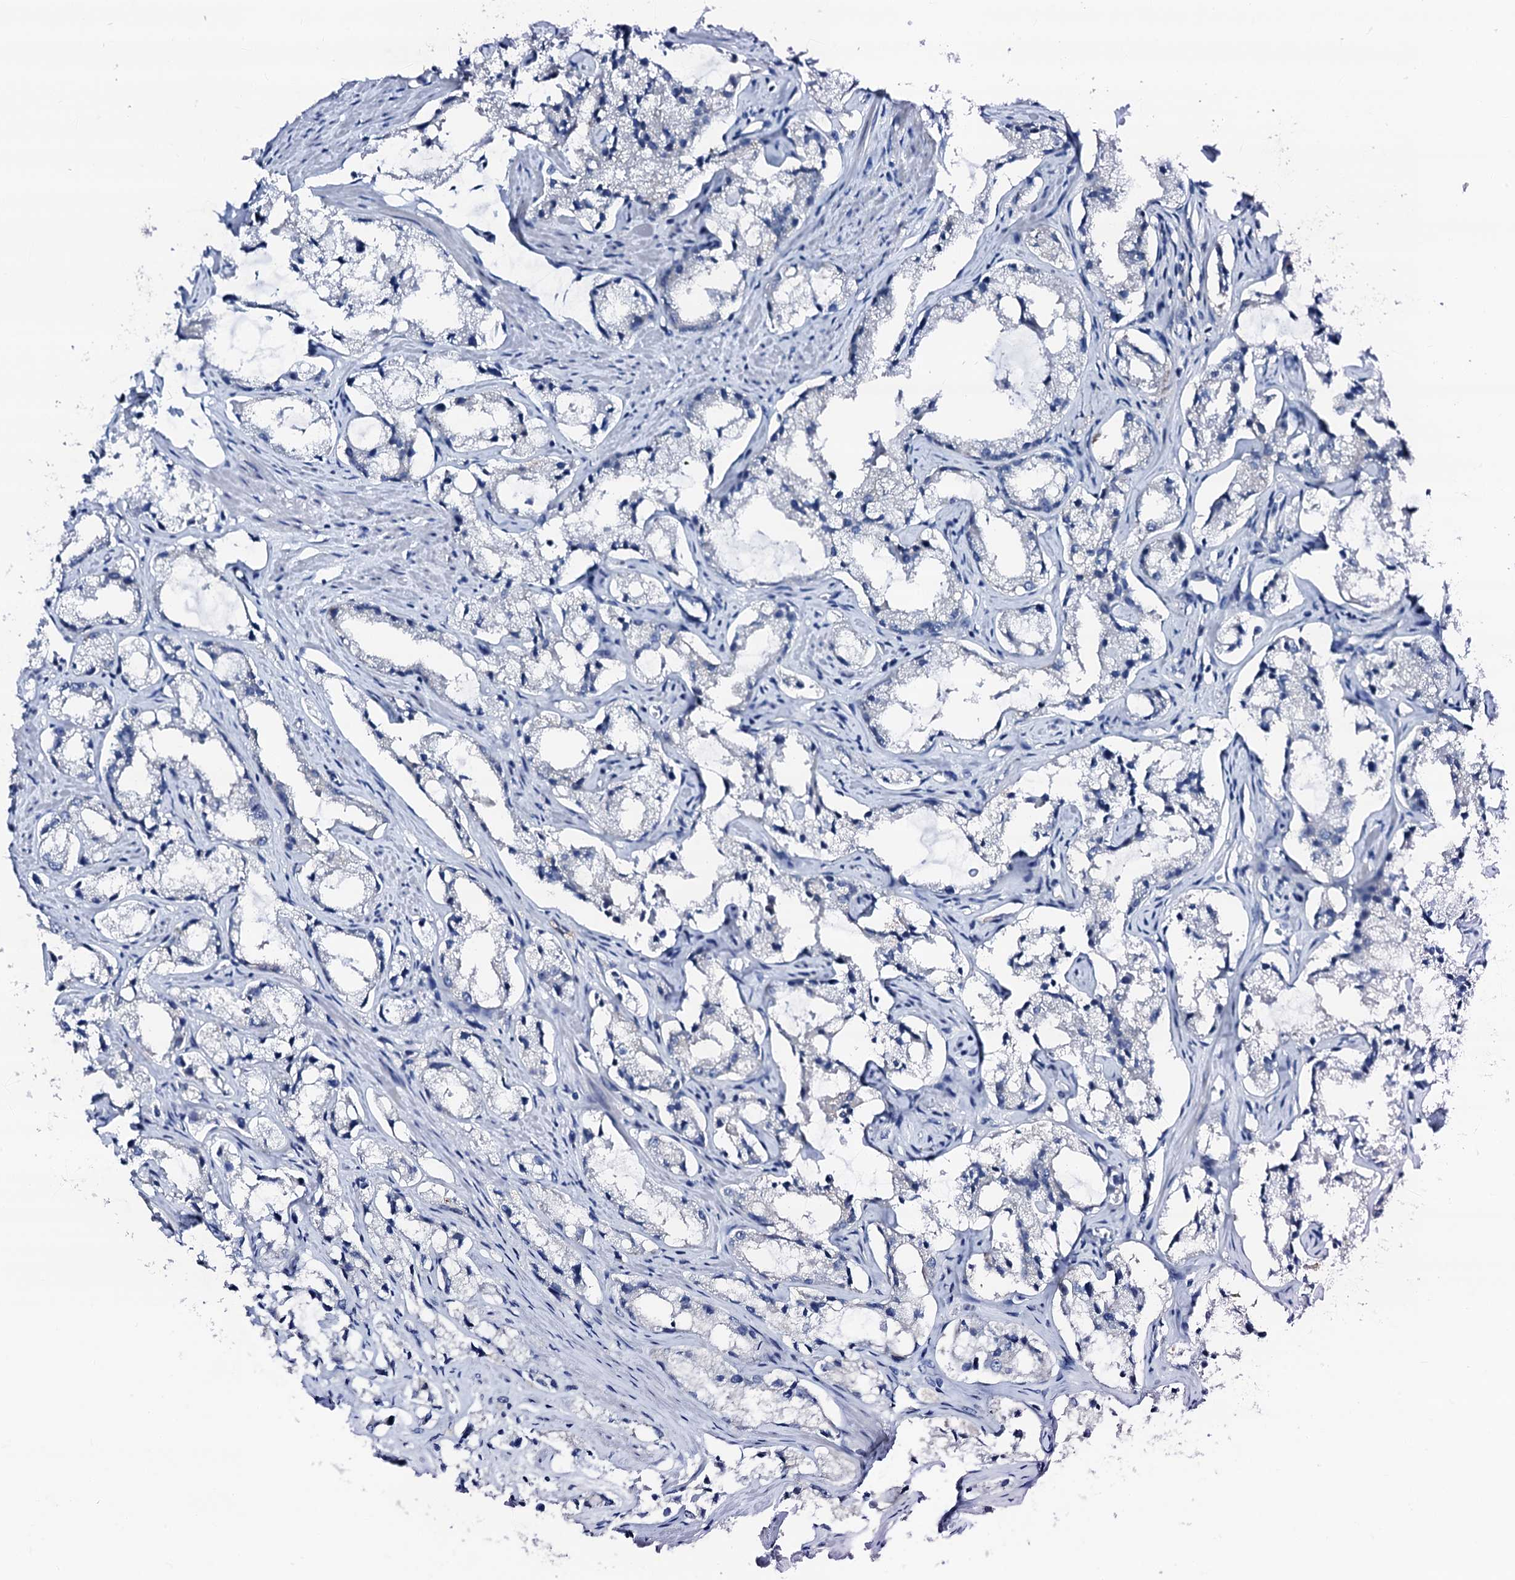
{"staining": {"intensity": "negative", "quantity": "none", "location": "none"}, "tissue": "prostate cancer", "cell_type": "Tumor cells", "image_type": "cancer", "snomed": [{"axis": "morphology", "description": "Adenocarcinoma, High grade"}, {"axis": "topography", "description": "Prostate"}], "caption": "This image is of prostate cancer (high-grade adenocarcinoma) stained with immunohistochemistry to label a protein in brown with the nuclei are counter-stained blue. There is no staining in tumor cells.", "gene": "TRAFD1", "patient": {"sex": "male", "age": 66}}